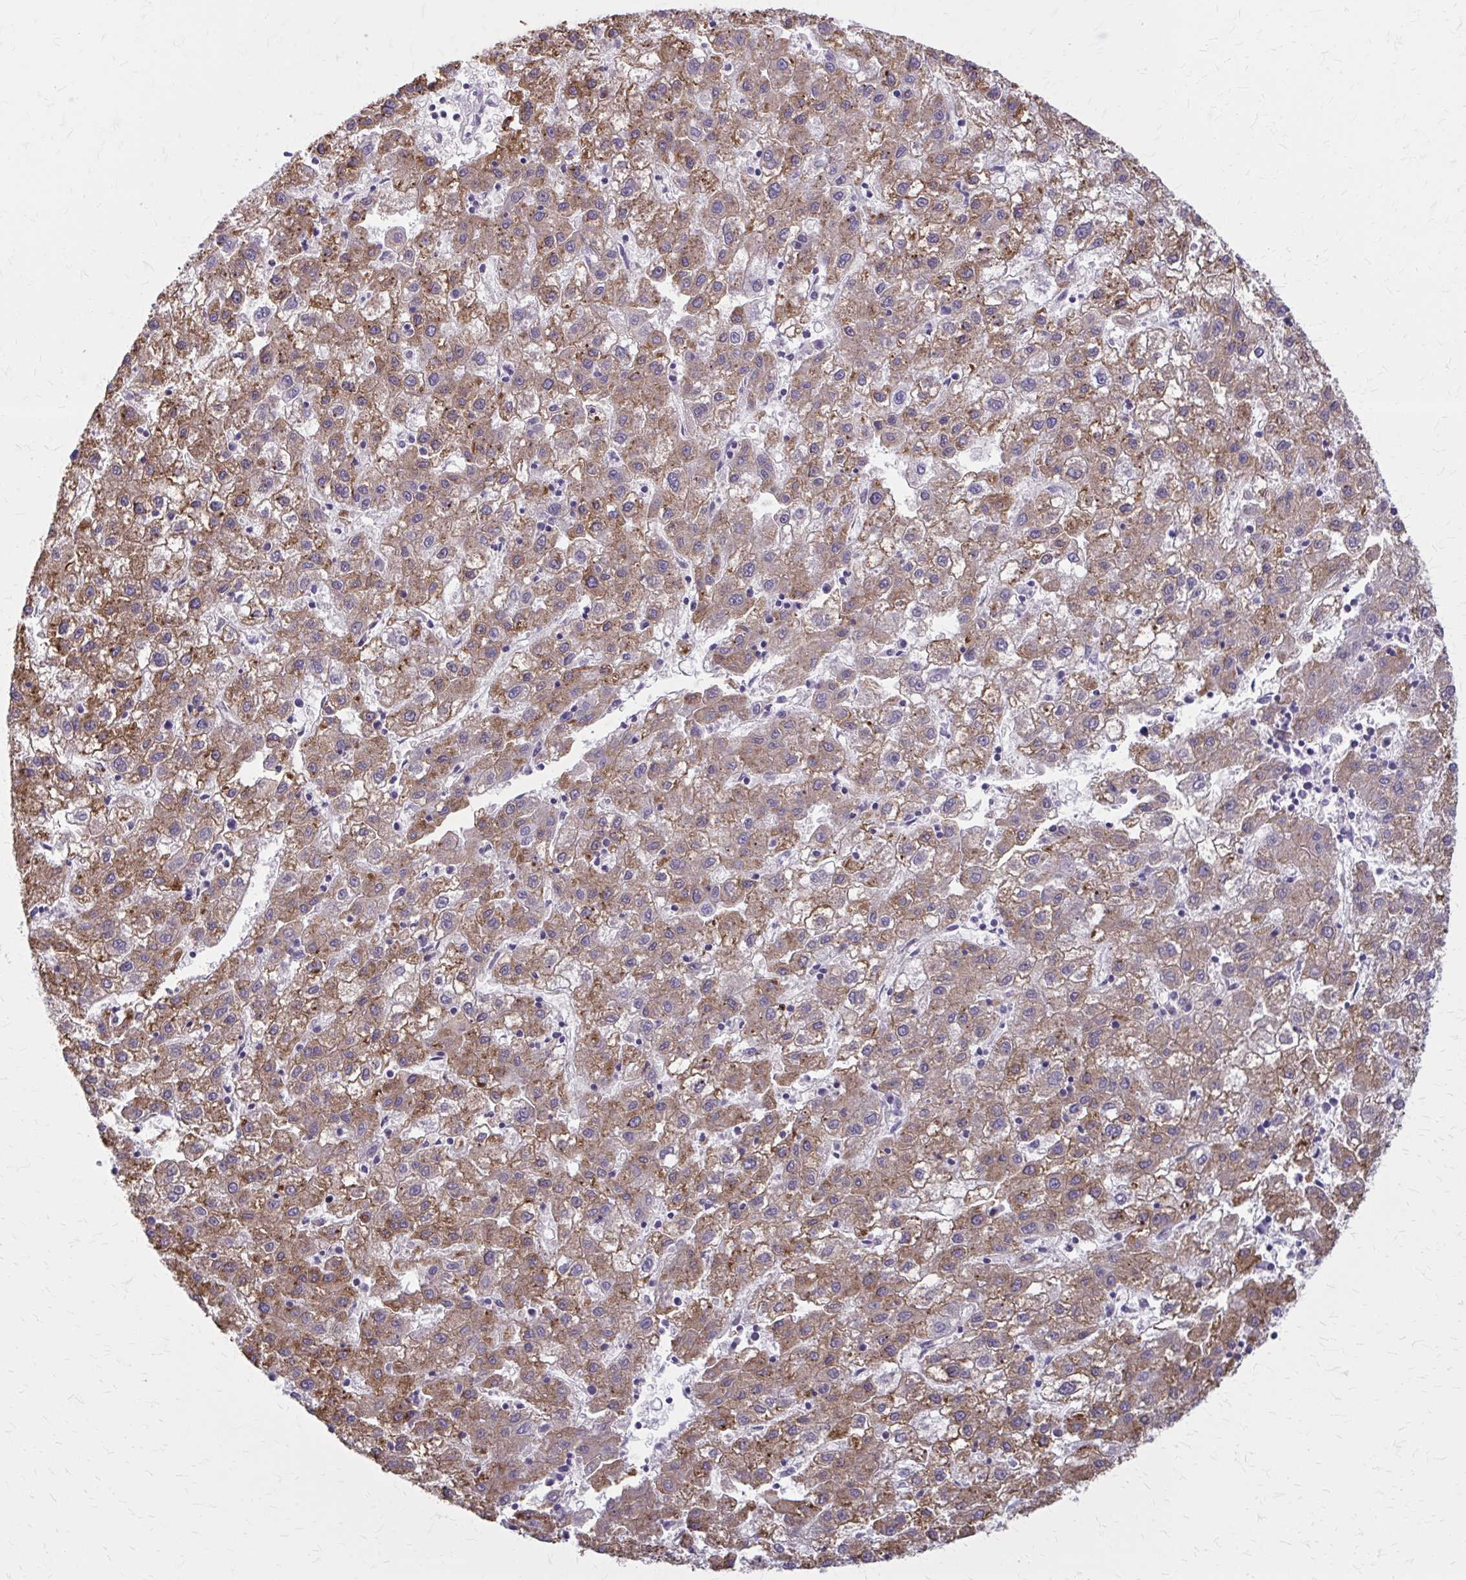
{"staining": {"intensity": "moderate", "quantity": ">75%", "location": "cytoplasmic/membranous"}, "tissue": "liver cancer", "cell_type": "Tumor cells", "image_type": "cancer", "snomed": [{"axis": "morphology", "description": "Carcinoma, Hepatocellular, NOS"}, {"axis": "topography", "description": "Liver"}], "caption": "This is an image of immunohistochemistry (IHC) staining of hepatocellular carcinoma (liver), which shows moderate positivity in the cytoplasmic/membranous of tumor cells.", "gene": "OR4A47", "patient": {"sex": "male", "age": 72}}